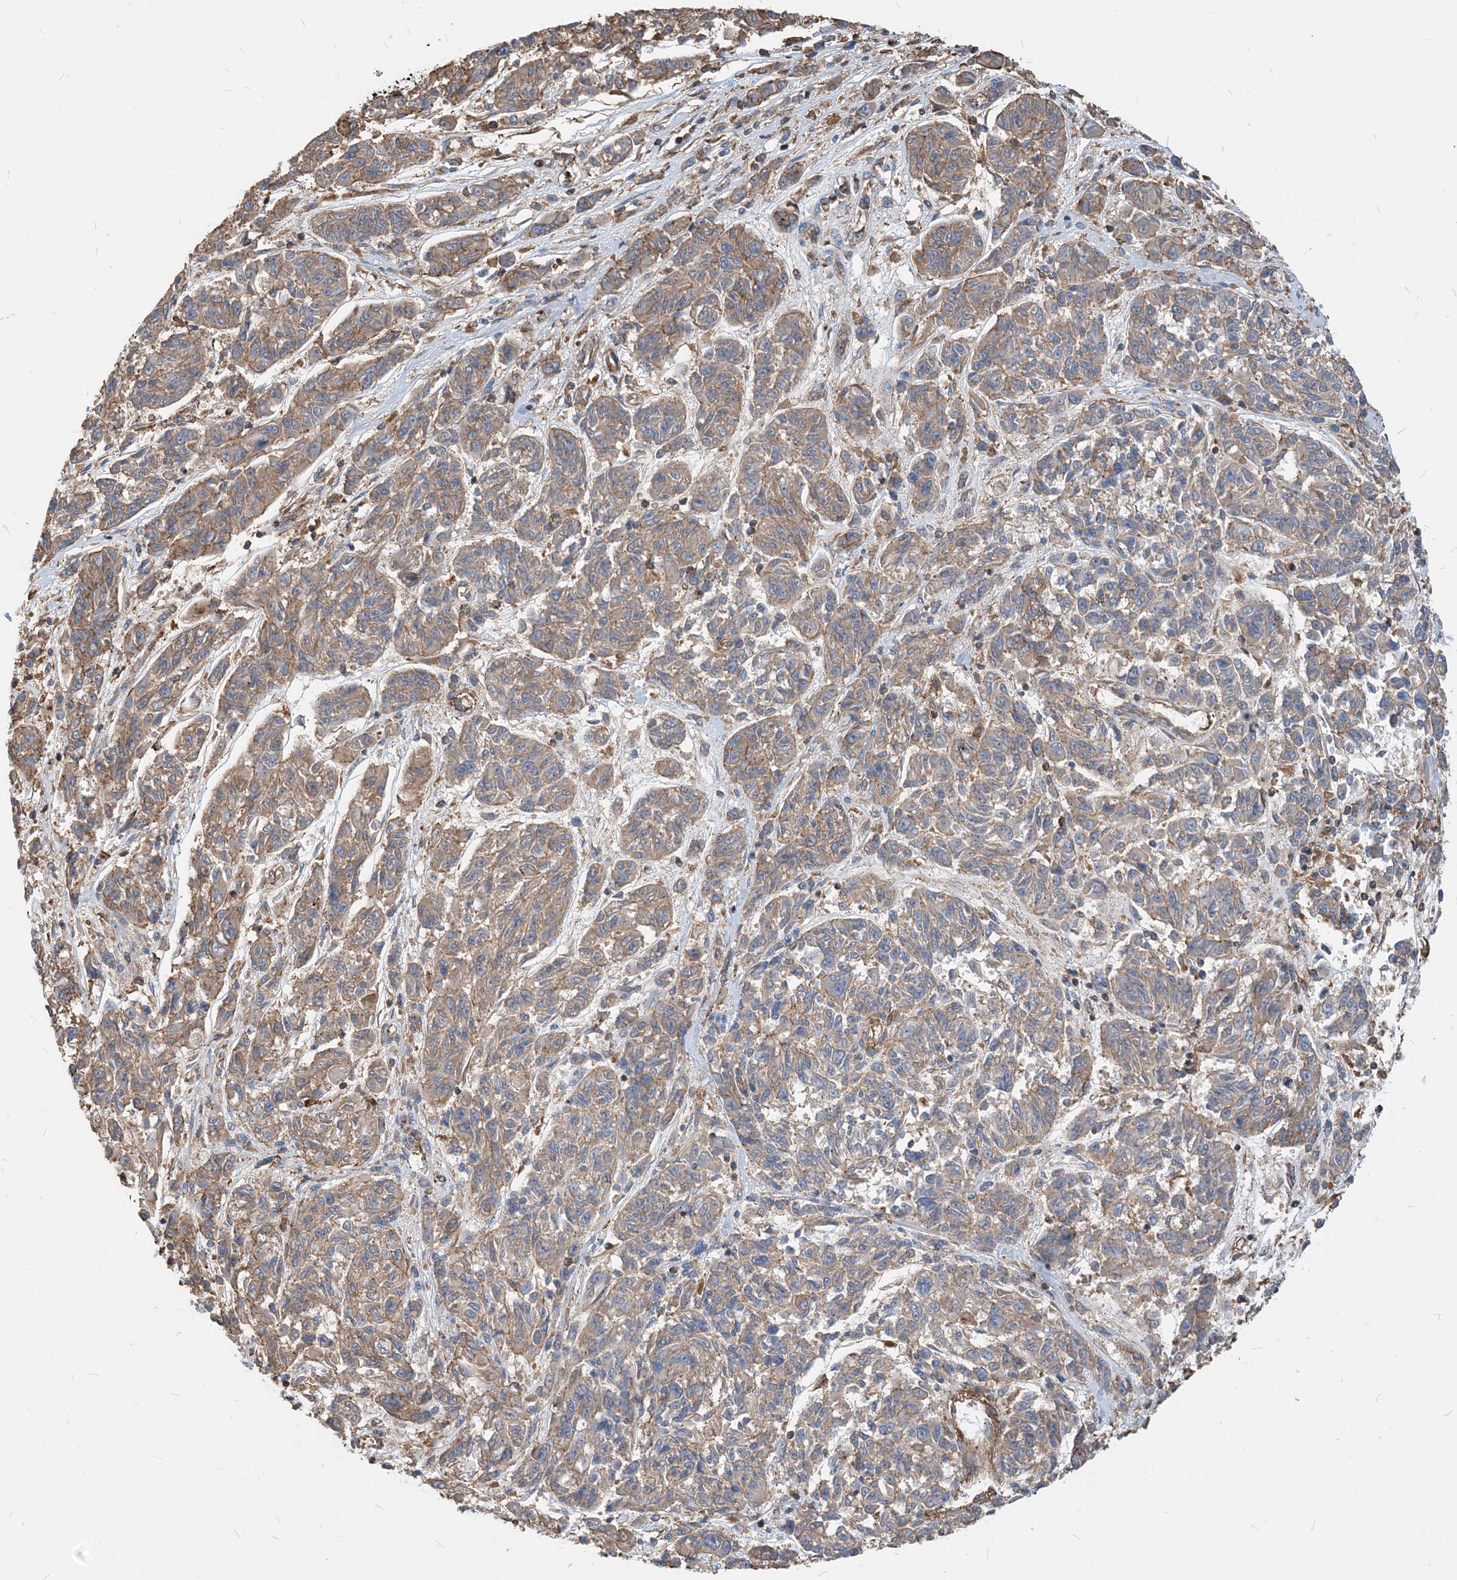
{"staining": {"intensity": "moderate", "quantity": "25%-75%", "location": "cytoplasmic/membranous"}, "tissue": "melanoma", "cell_type": "Tumor cells", "image_type": "cancer", "snomed": [{"axis": "morphology", "description": "Malignant melanoma, NOS"}, {"axis": "topography", "description": "Skin"}], "caption": "An image of human melanoma stained for a protein demonstrates moderate cytoplasmic/membranous brown staining in tumor cells.", "gene": "PARVG", "patient": {"sex": "male", "age": 53}}